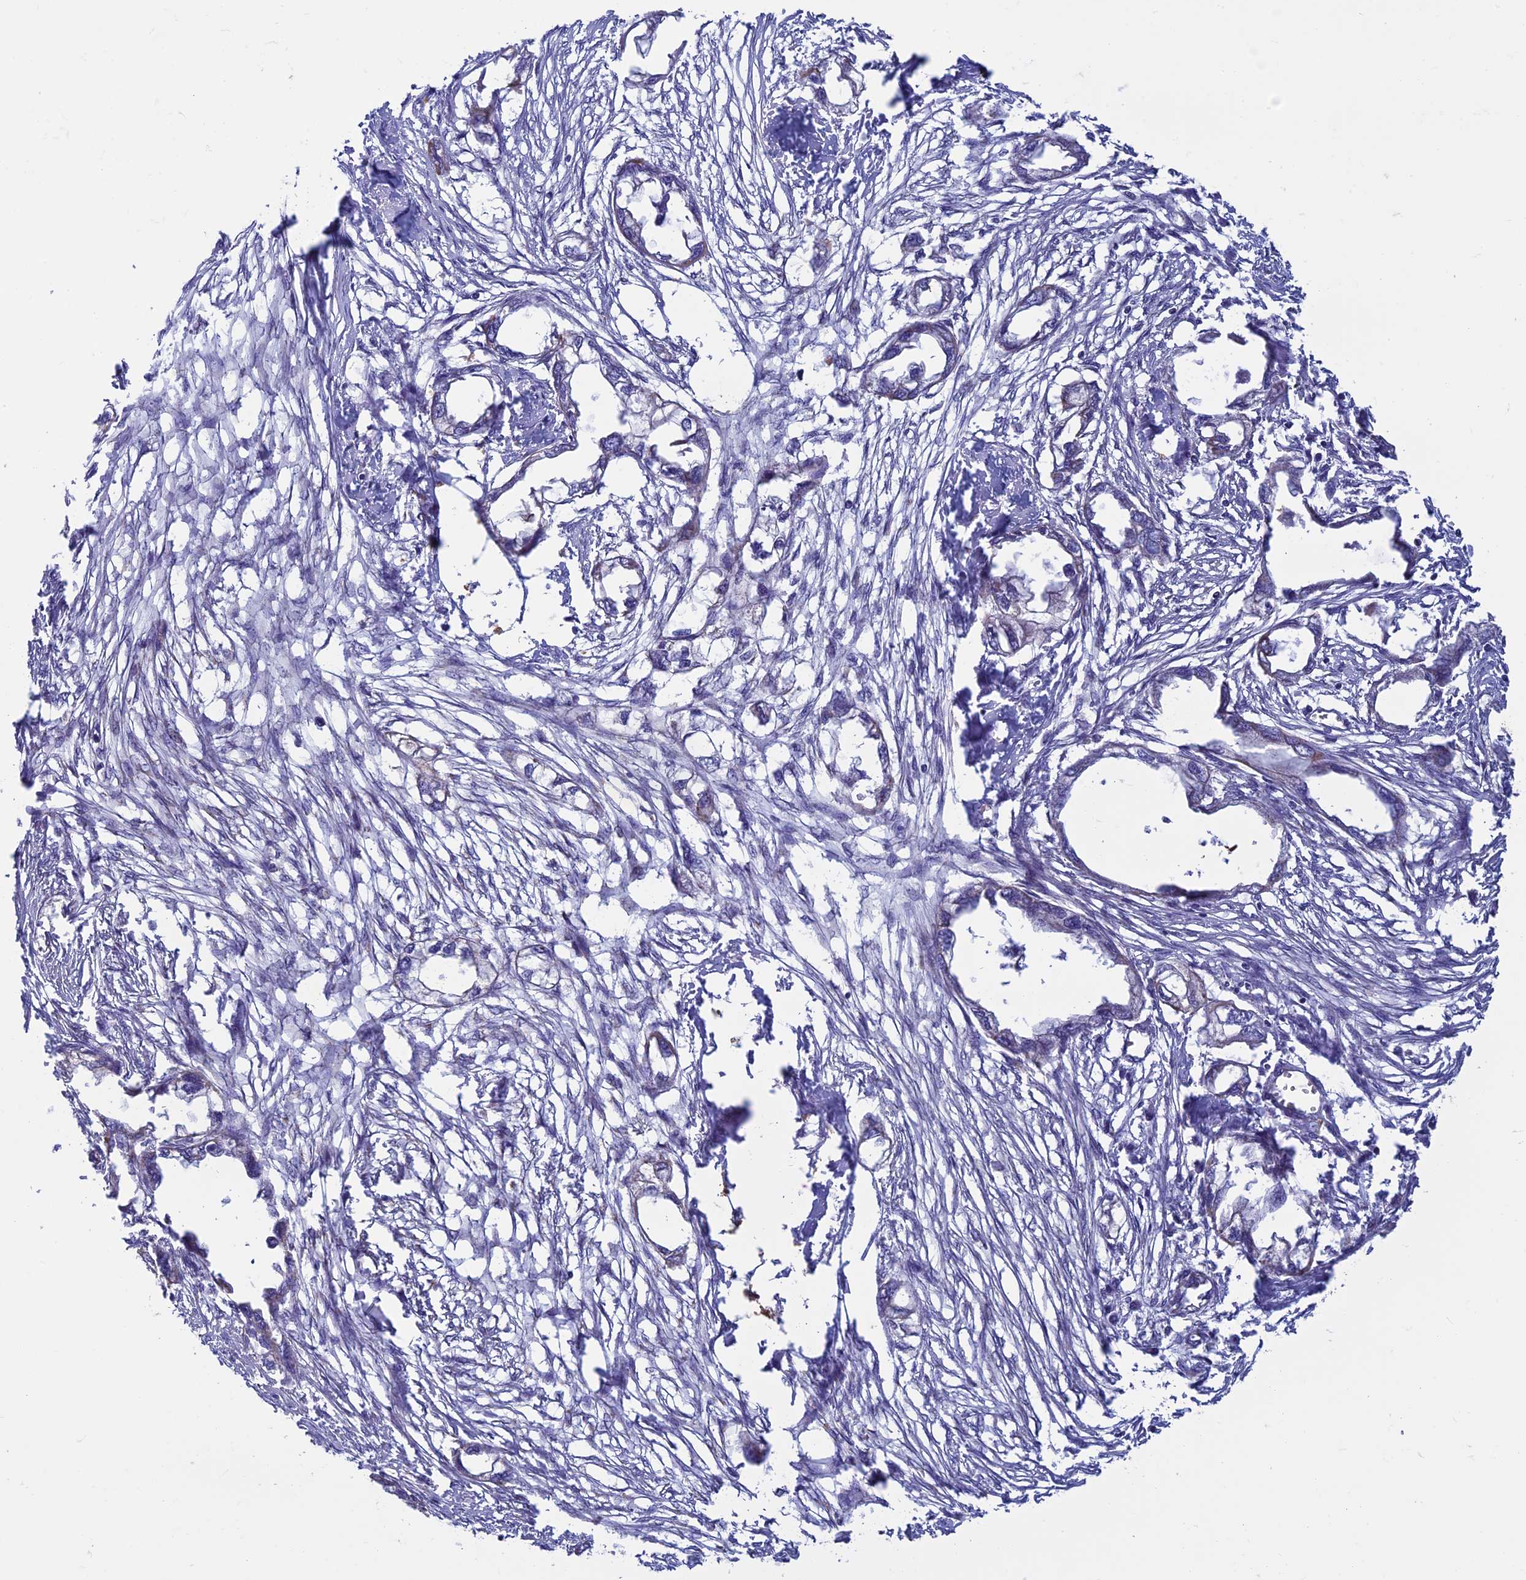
{"staining": {"intensity": "negative", "quantity": "none", "location": "none"}, "tissue": "endometrial cancer", "cell_type": "Tumor cells", "image_type": "cancer", "snomed": [{"axis": "morphology", "description": "Adenocarcinoma, NOS"}, {"axis": "morphology", "description": "Adenocarcinoma, metastatic, NOS"}, {"axis": "topography", "description": "Adipose tissue"}, {"axis": "topography", "description": "Endometrium"}], "caption": "This is an immunohistochemistry (IHC) image of adenocarcinoma (endometrial). There is no positivity in tumor cells.", "gene": "MFSD12", "patient": {"sex": "female", "age": 67}}